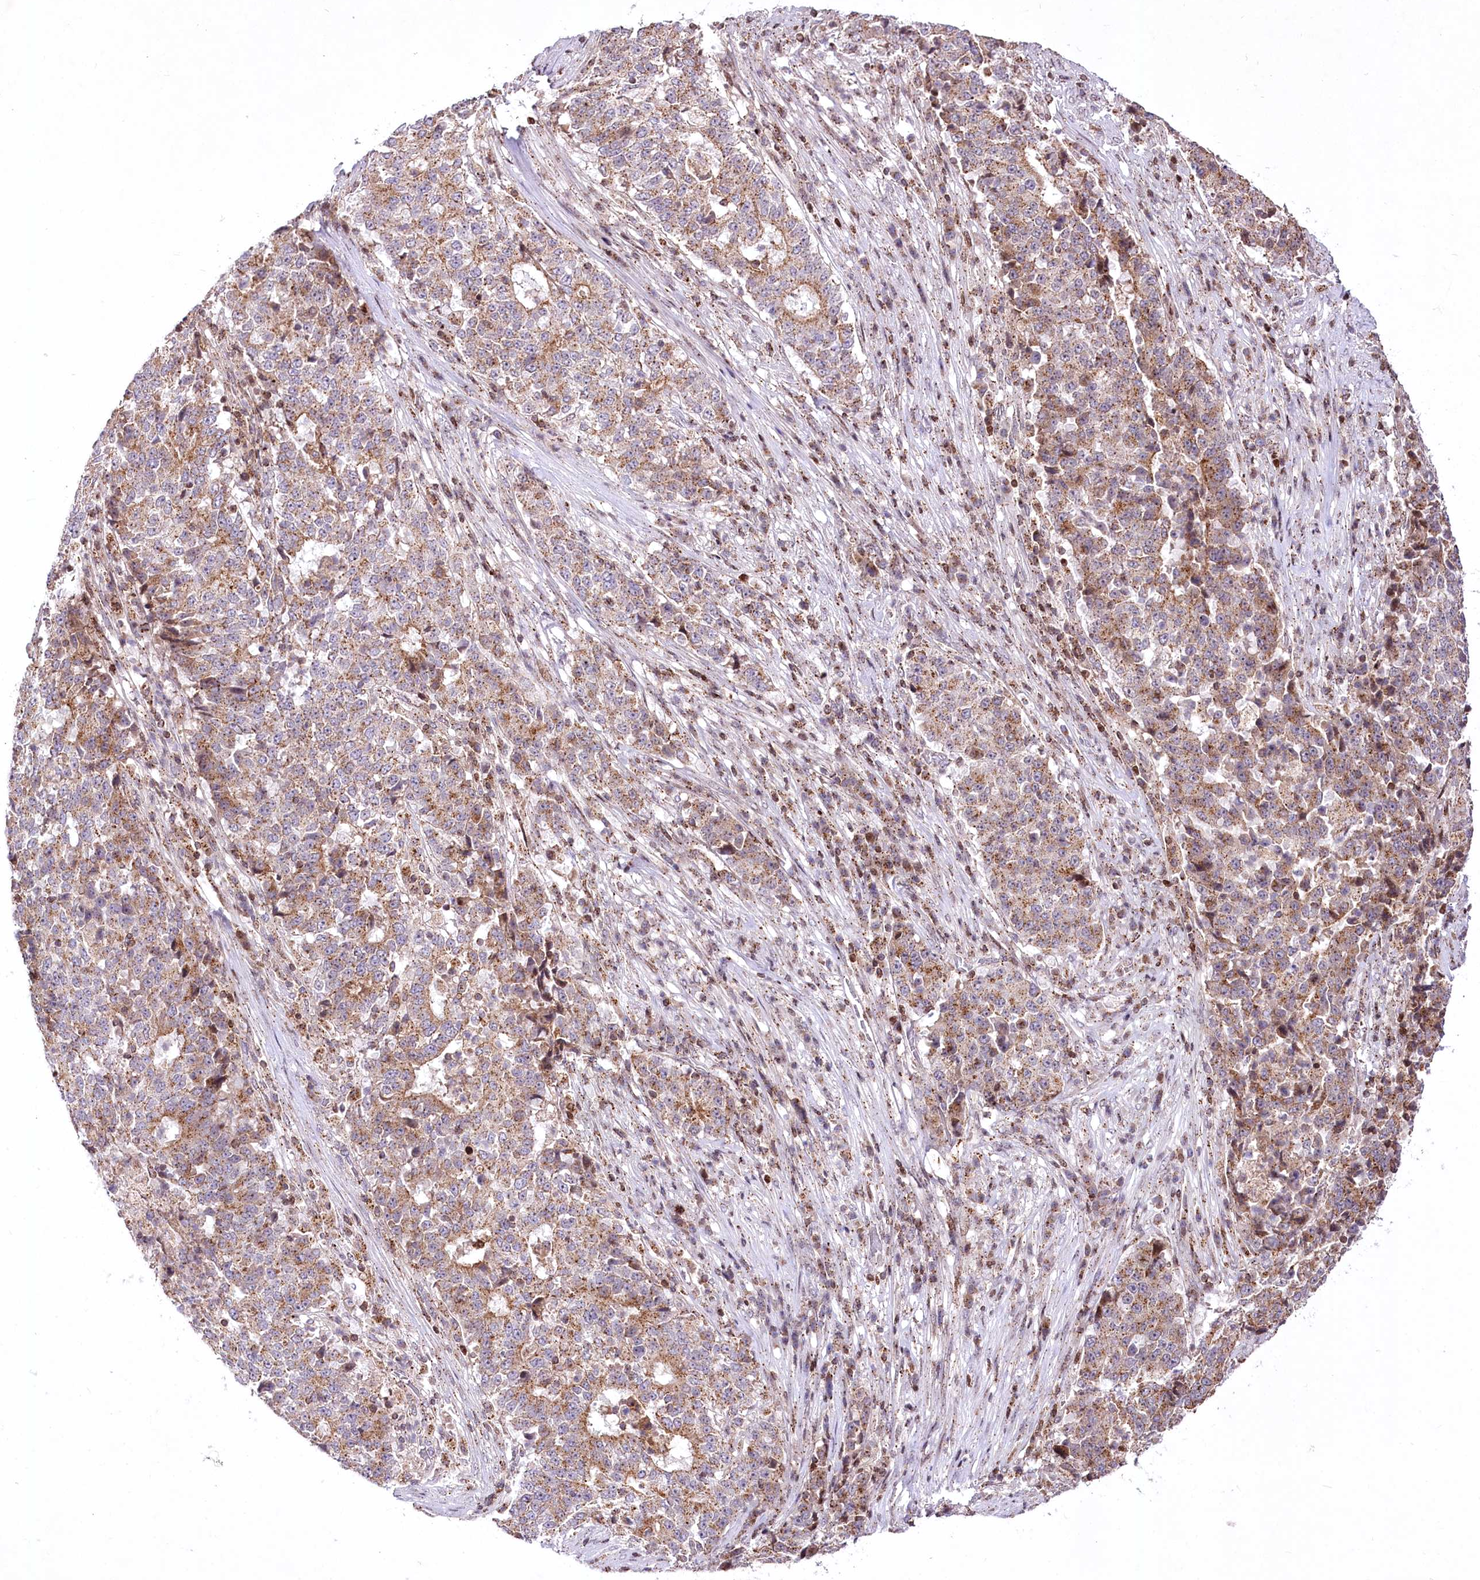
{"staining": {"intensity": "moderate", "quantity": ">75%", "location": "cytoplasmic/membranous"}, "tissue": "stomach cancer", "cell_type": "Tumor cells", "image_type": "cancer", "snomed": [{"axis": "morphology", "description": "Adenocarcinoma, NOS"}, {"axis": "topography", "description": "Stomach"}], "caption": "IHC of human adenocarcinoma (stomach) demonstrates medium levels of moderate cytoplasmic/membranous expression in about >75% of tumor cells. Using DAB (brown) and hematoxylin (blue) stains, captured at high magnification using brightfield microscopy.", "gene": "ZFYVE27", "patient": {"sex": "male", "age": 59}}